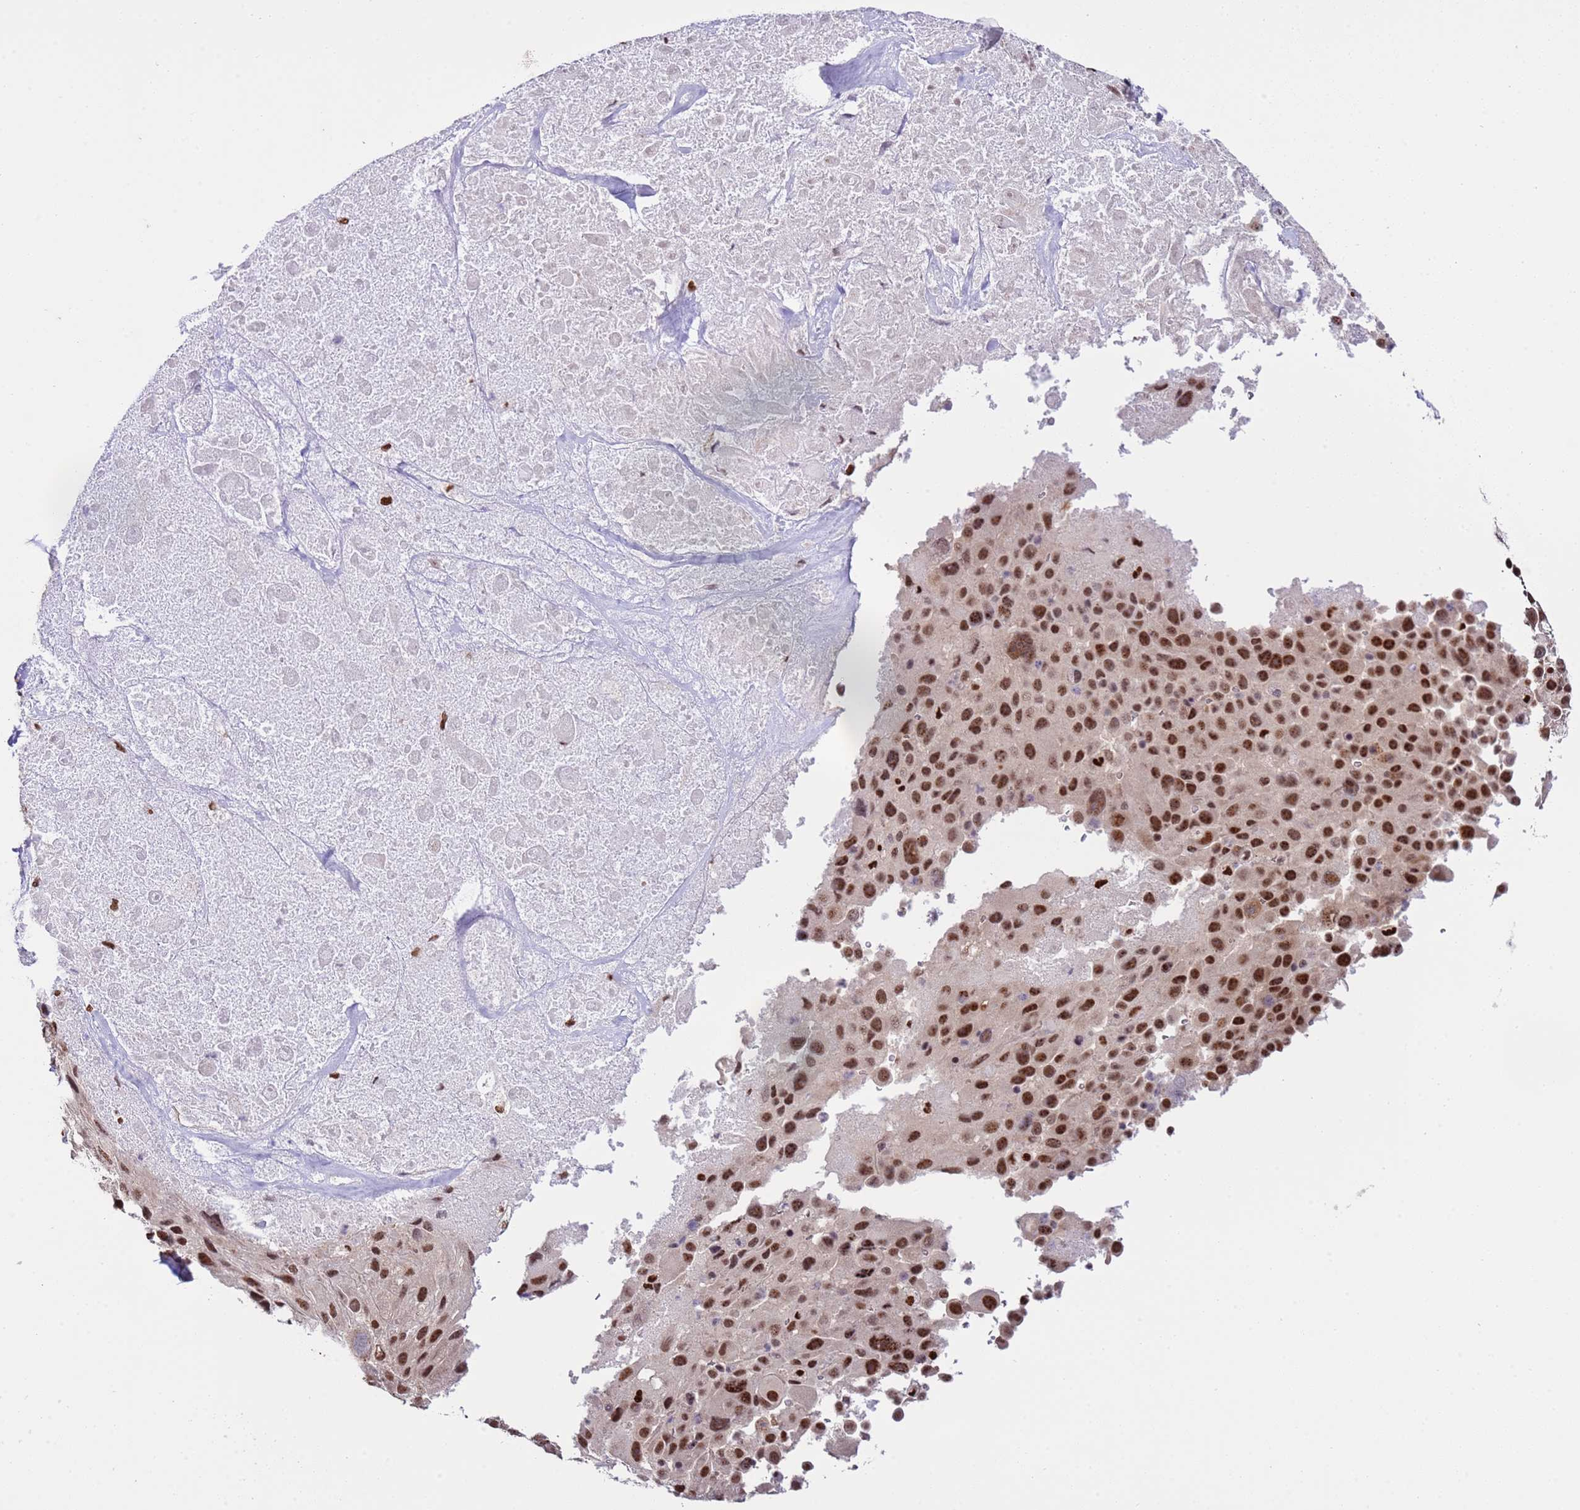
{"staining": {"intensity": "strong", "quantity": ">75%", "location": "nuclear"}, "tissue": "melanoma", "cell_type": "Tumor cells", "image_type": "cancer", "snomed": [{"axis": "morphology", "description": "Malignant melanoma, Metastatic site"}, {"axis": "topography", "description": "Lymph node"}], "caption": "A micrograph showing strong nuclear expression in approximately >75% of tumor cells in malignant melanoma (metastatic site), as visualized by brown immunohistochemical staining.", "gene": "PRPF6", "patient": {"sex": "male", "age": 62}}